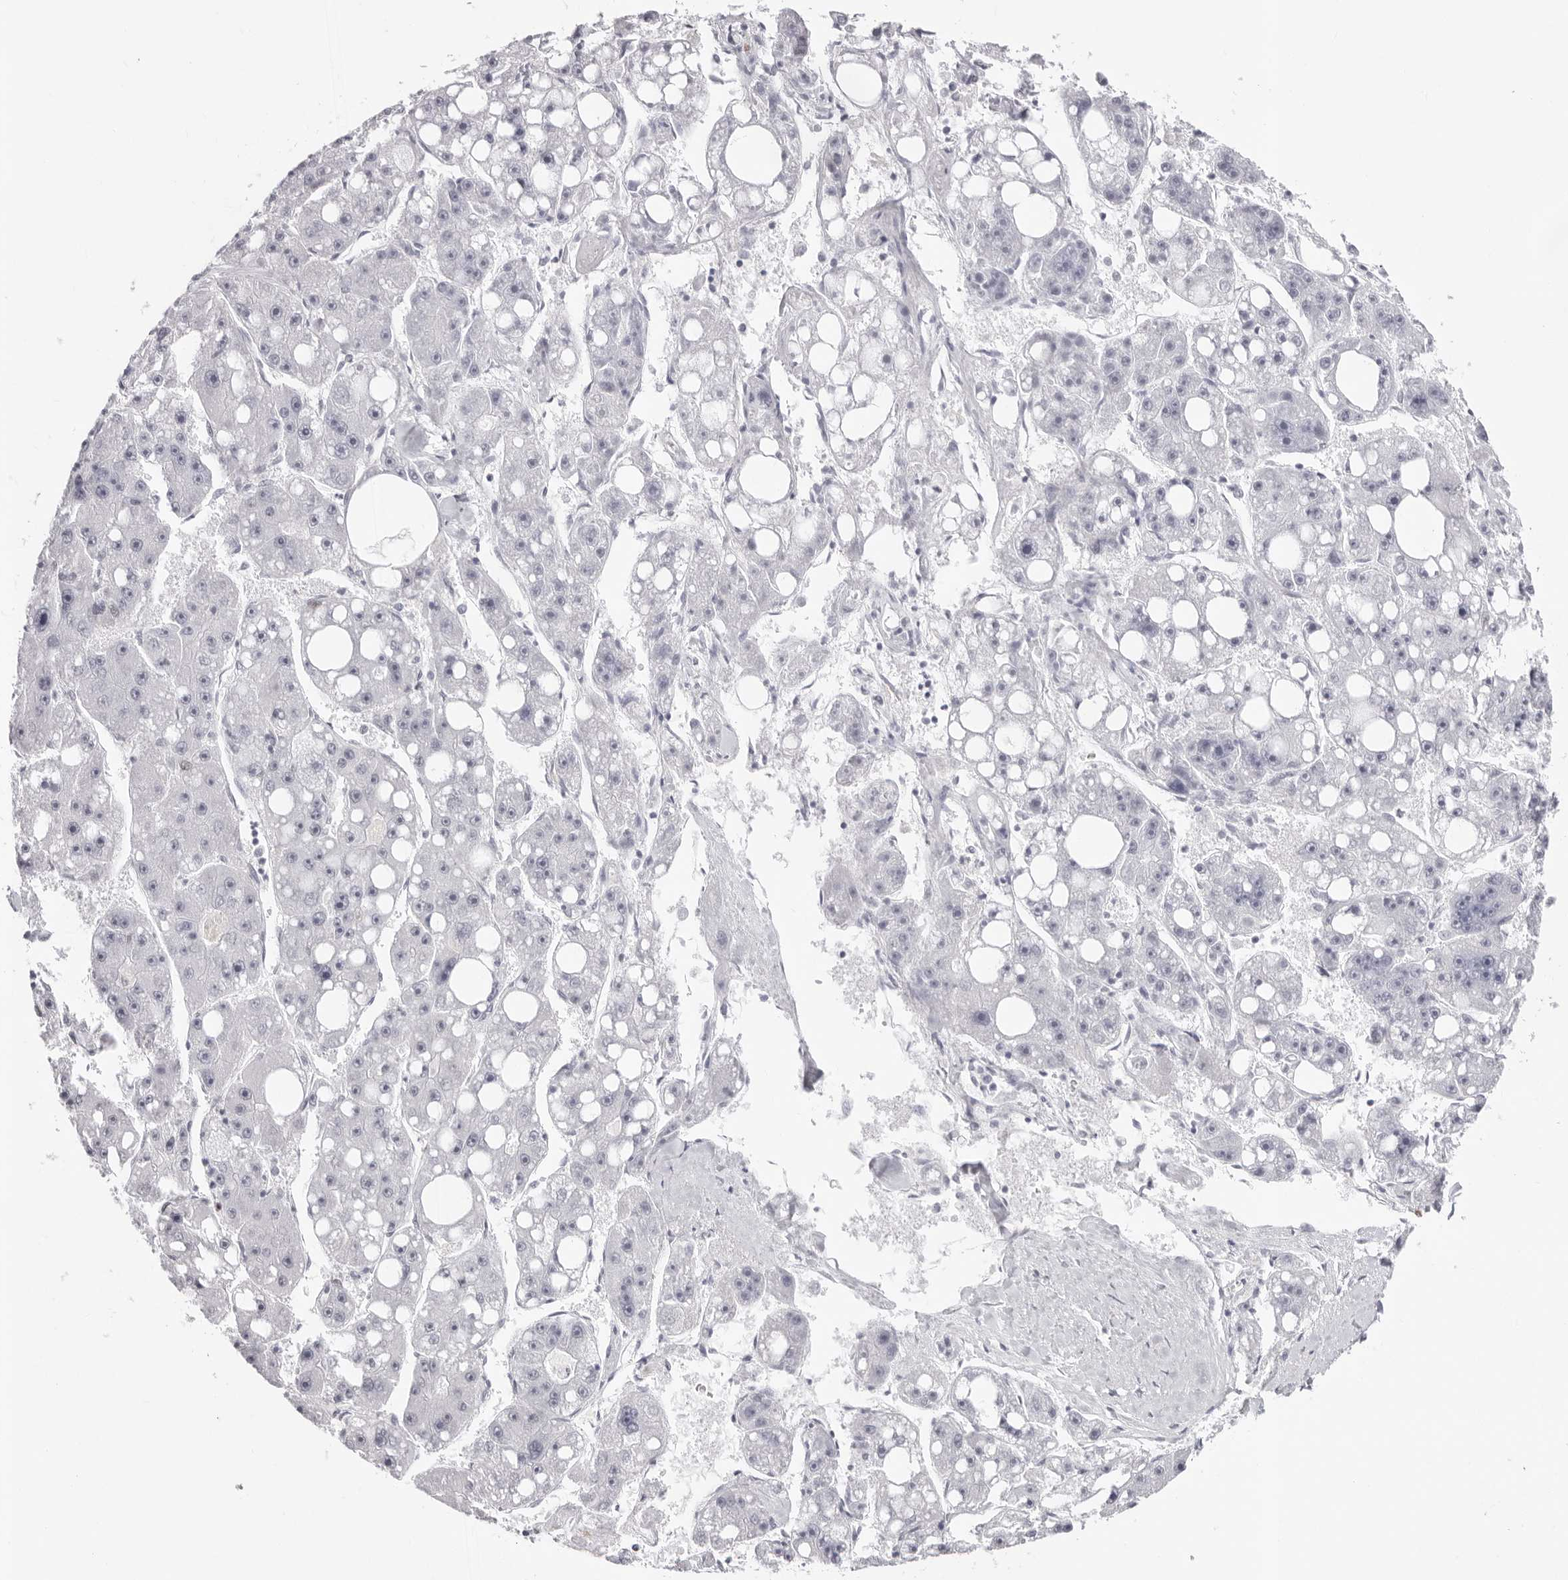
{"staining": {"intensity": "negative", "quantity": "none", "location": "none"}, "tissue": "liver cancer", "cell_type": "Tumor cells", "image_type": "cancer", "snomed": [{"axis": "morphology", "description": "Carcinoma, Hepatocellular, NOS"}, {"axis": "topography", "description": "Liver"}], "caption": "Photomicrograph shows no significant protein expression in tumor cells of liver hepatocellular carcinoma. (DAB (3,3'-diaminobenzidine) immunohistochemistry (IHC) with hematoxylin counter stain).", "gene": "NTPCR", "patient": {"sex": "female", "age": 61}}